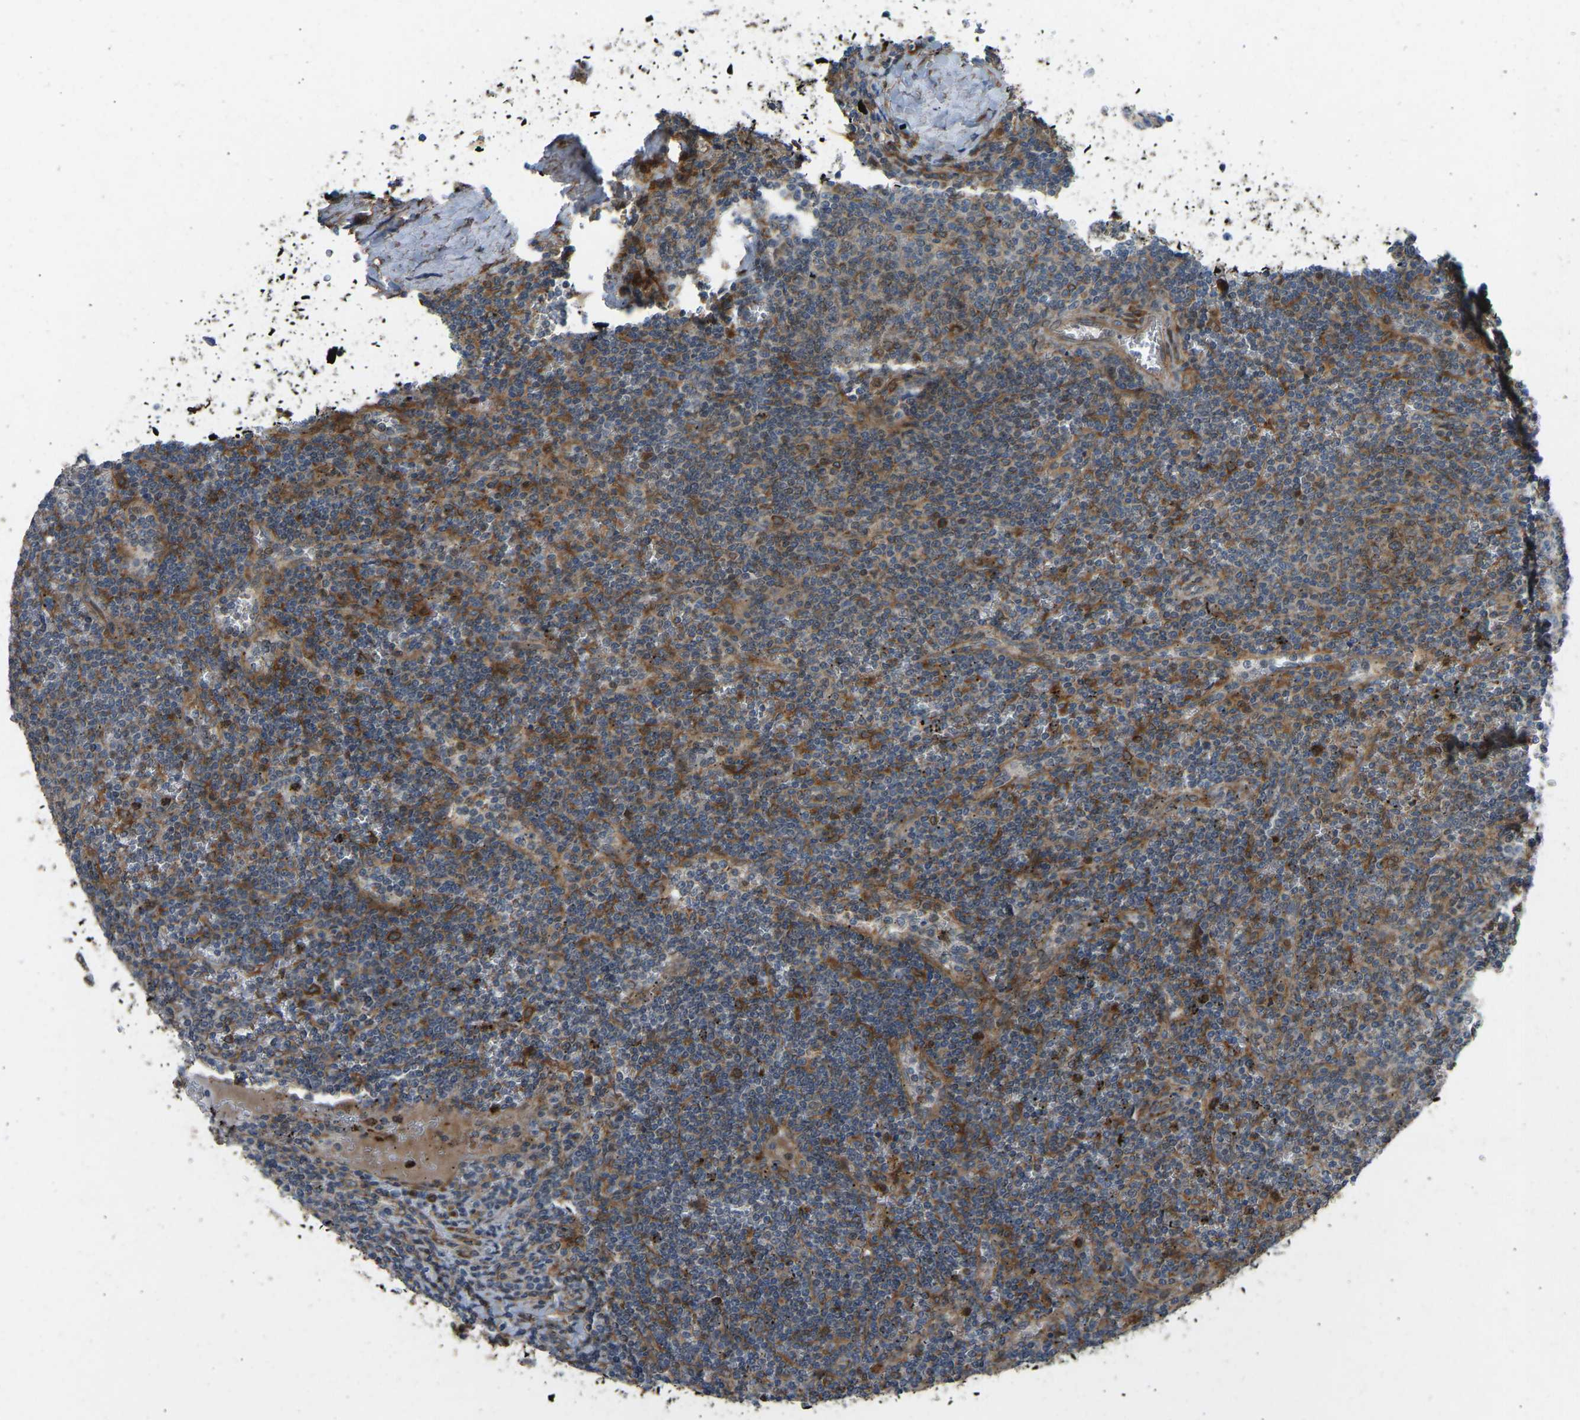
{"staining": {"intensity": "strong", "quantity": ">75%", "location": "cytoplasmic/membranous"}, "tissue": "lymphoma", "cell_type": "Tumor cells", "image_type": "cancer", "snomed": [{"axis": "morphology", "description": "Malignant lymphoma, non-Hodgkin's type, Low grade"}, {"axis": "topography", "description": "Spleen"}], "caption": "Immunohistochemical staining of human malignant lymphoma, non-Hodgkin's type (low-grade) exhibits high levels of strong cytoplasmic/membranous positivity in about >75% of tumor cells.", "gene": "OS9", "patient": {"sex": "female", "age": 19}}